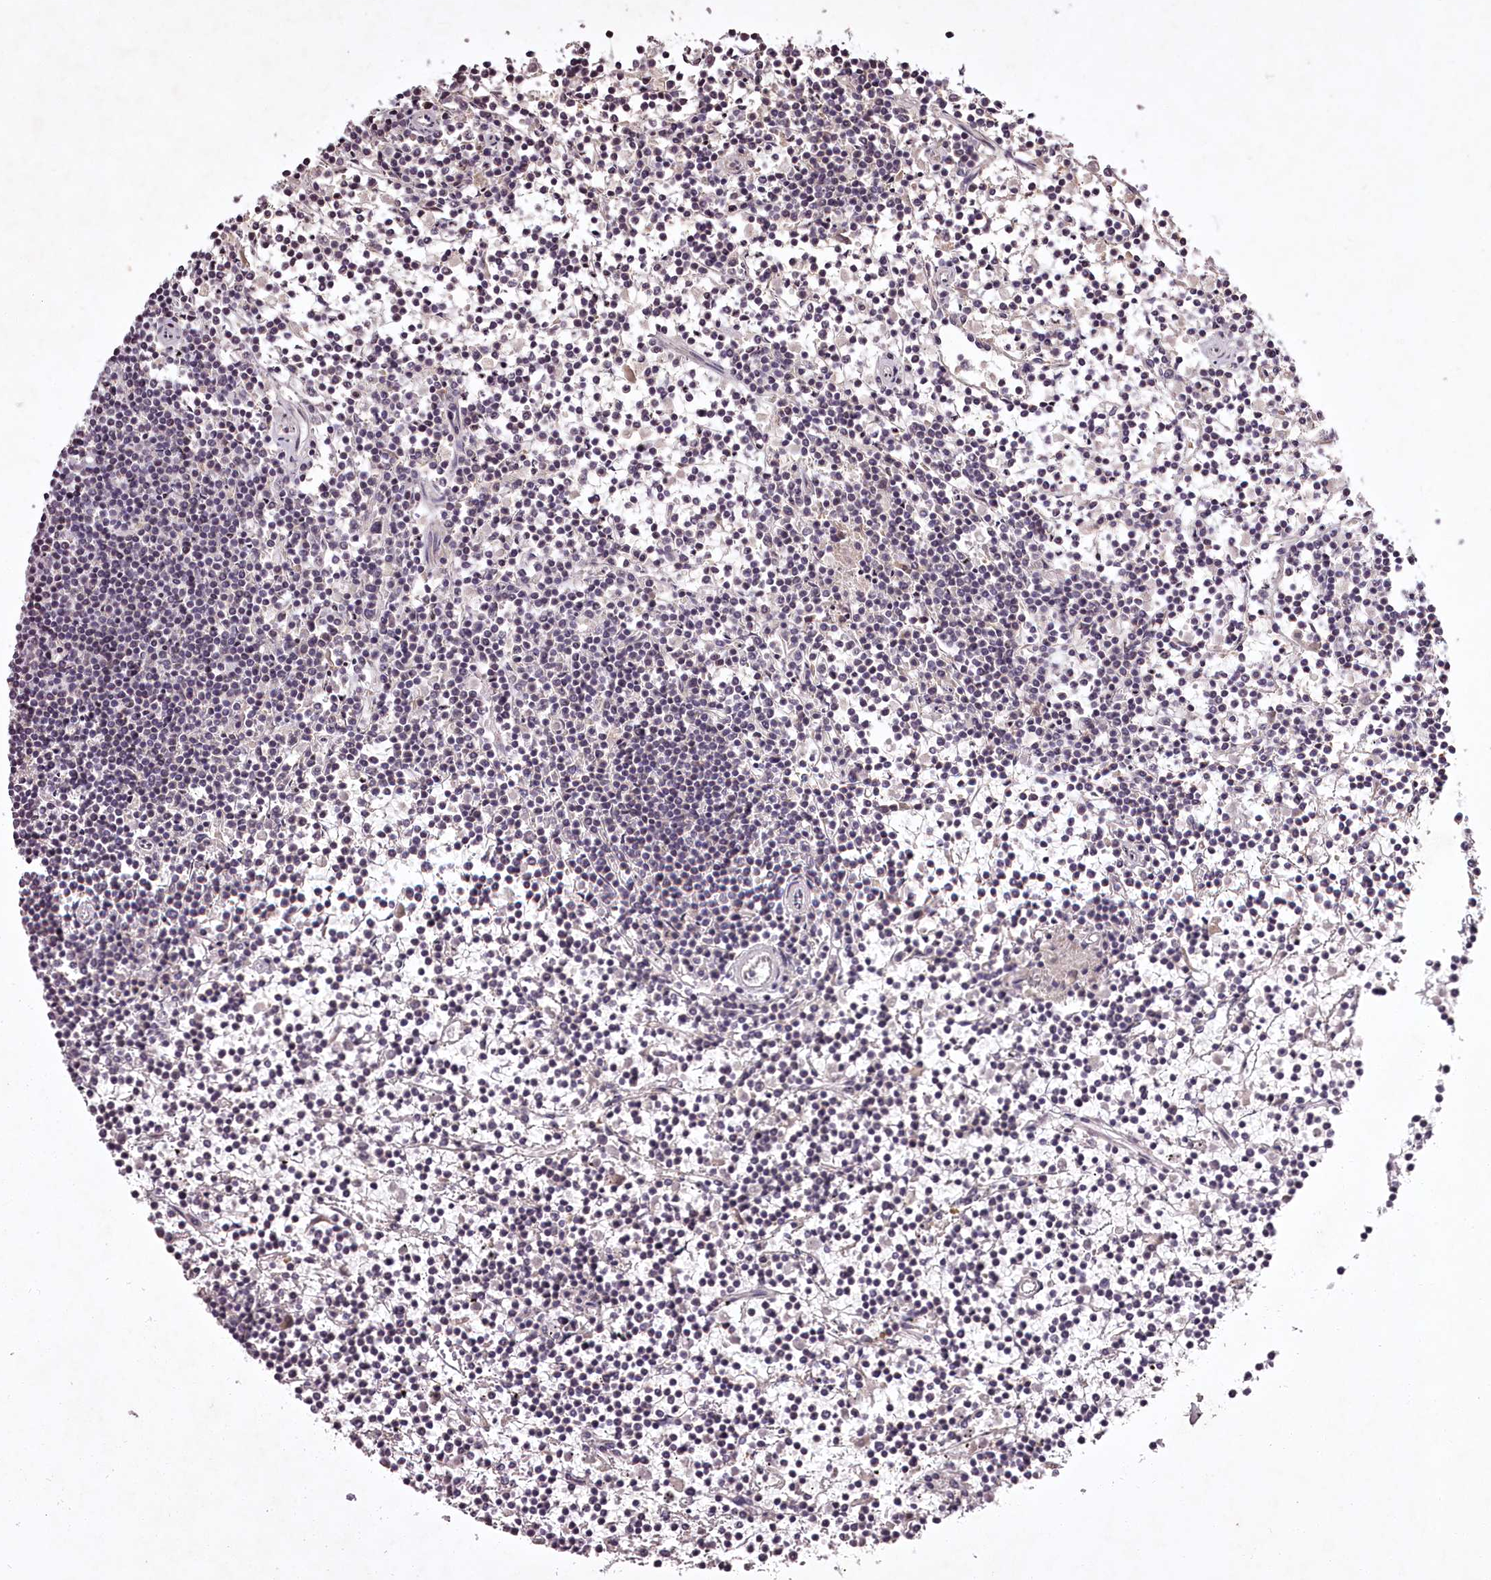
{"staining": {"intensity": "negative", "quantity": "none", "location": "none"}, "tissue": "lymphoma", "cell_type": "Tumor cells", "image_type": "cancer", "snomed": [{"axis": "morphology", "description": "Malignant lymphoma, non-Hodgkin's type, Low grade"}, {"axis": "topography", "description": "Spleen"}], "caption": "Tumor cells are negative for brown protein staining in low-grade malignant lymphoma, non-Hodgkin's type.", "gene": "RBMXL2", "patient": {"sex": "female", "age": 19}}